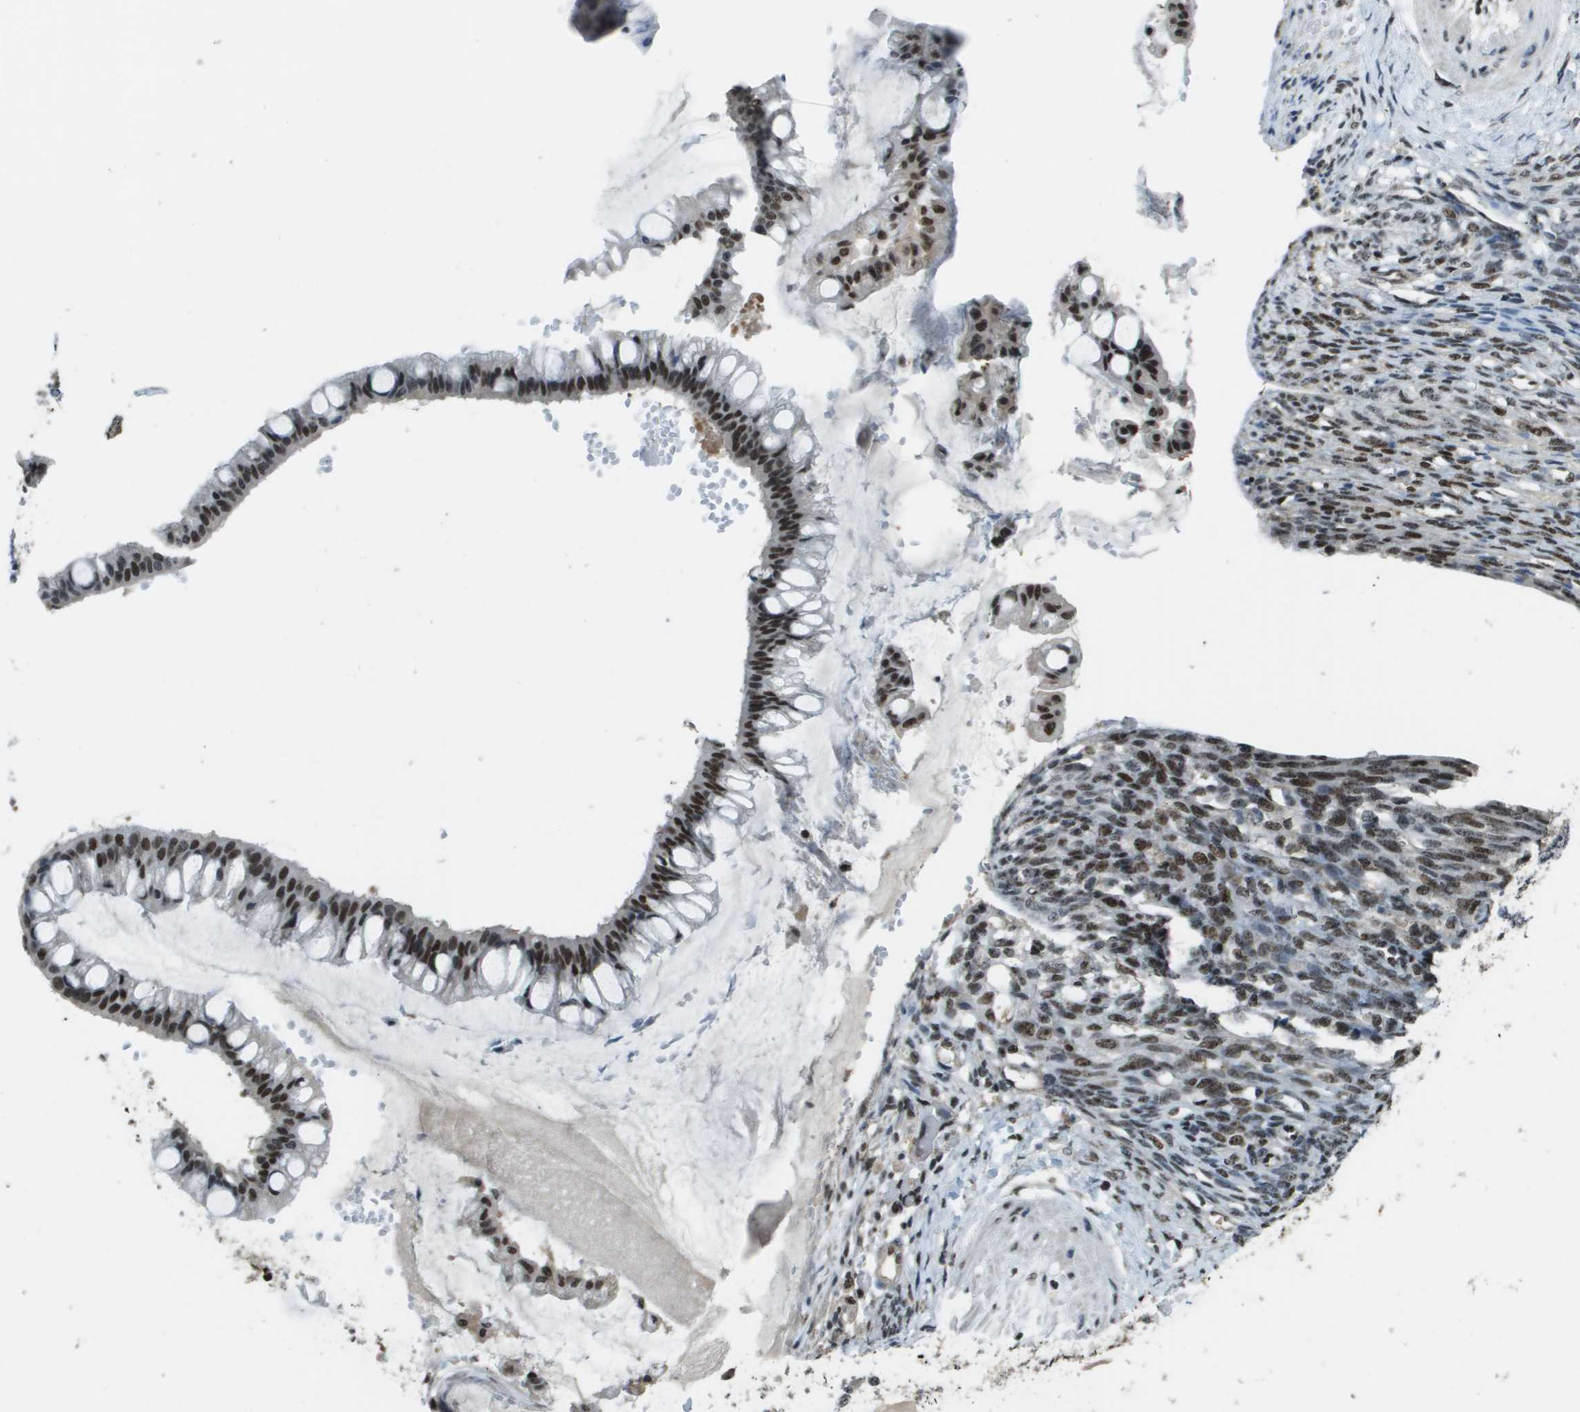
{"staining": {"intensity": "strong", "quantity": ">75%", "location": "nuclear"}, "tissue": "ovarian cancer", "cell_type": "Tumor cells", "image_type": "cancer", "snomed": [{"axis": "morphology", "description": "Cystadenocarcinoma, mucinous, NOS"}, {"axis": "topography", "description": "Ovary"}], "caption": "Tumor cells display high levels of strong nuclear positivity in approximately >75% of cells in human mucinous cystadenocarcinoma (ovarian).", "gene": "SP100", "patient": {"sex": "female", "age": 73}}